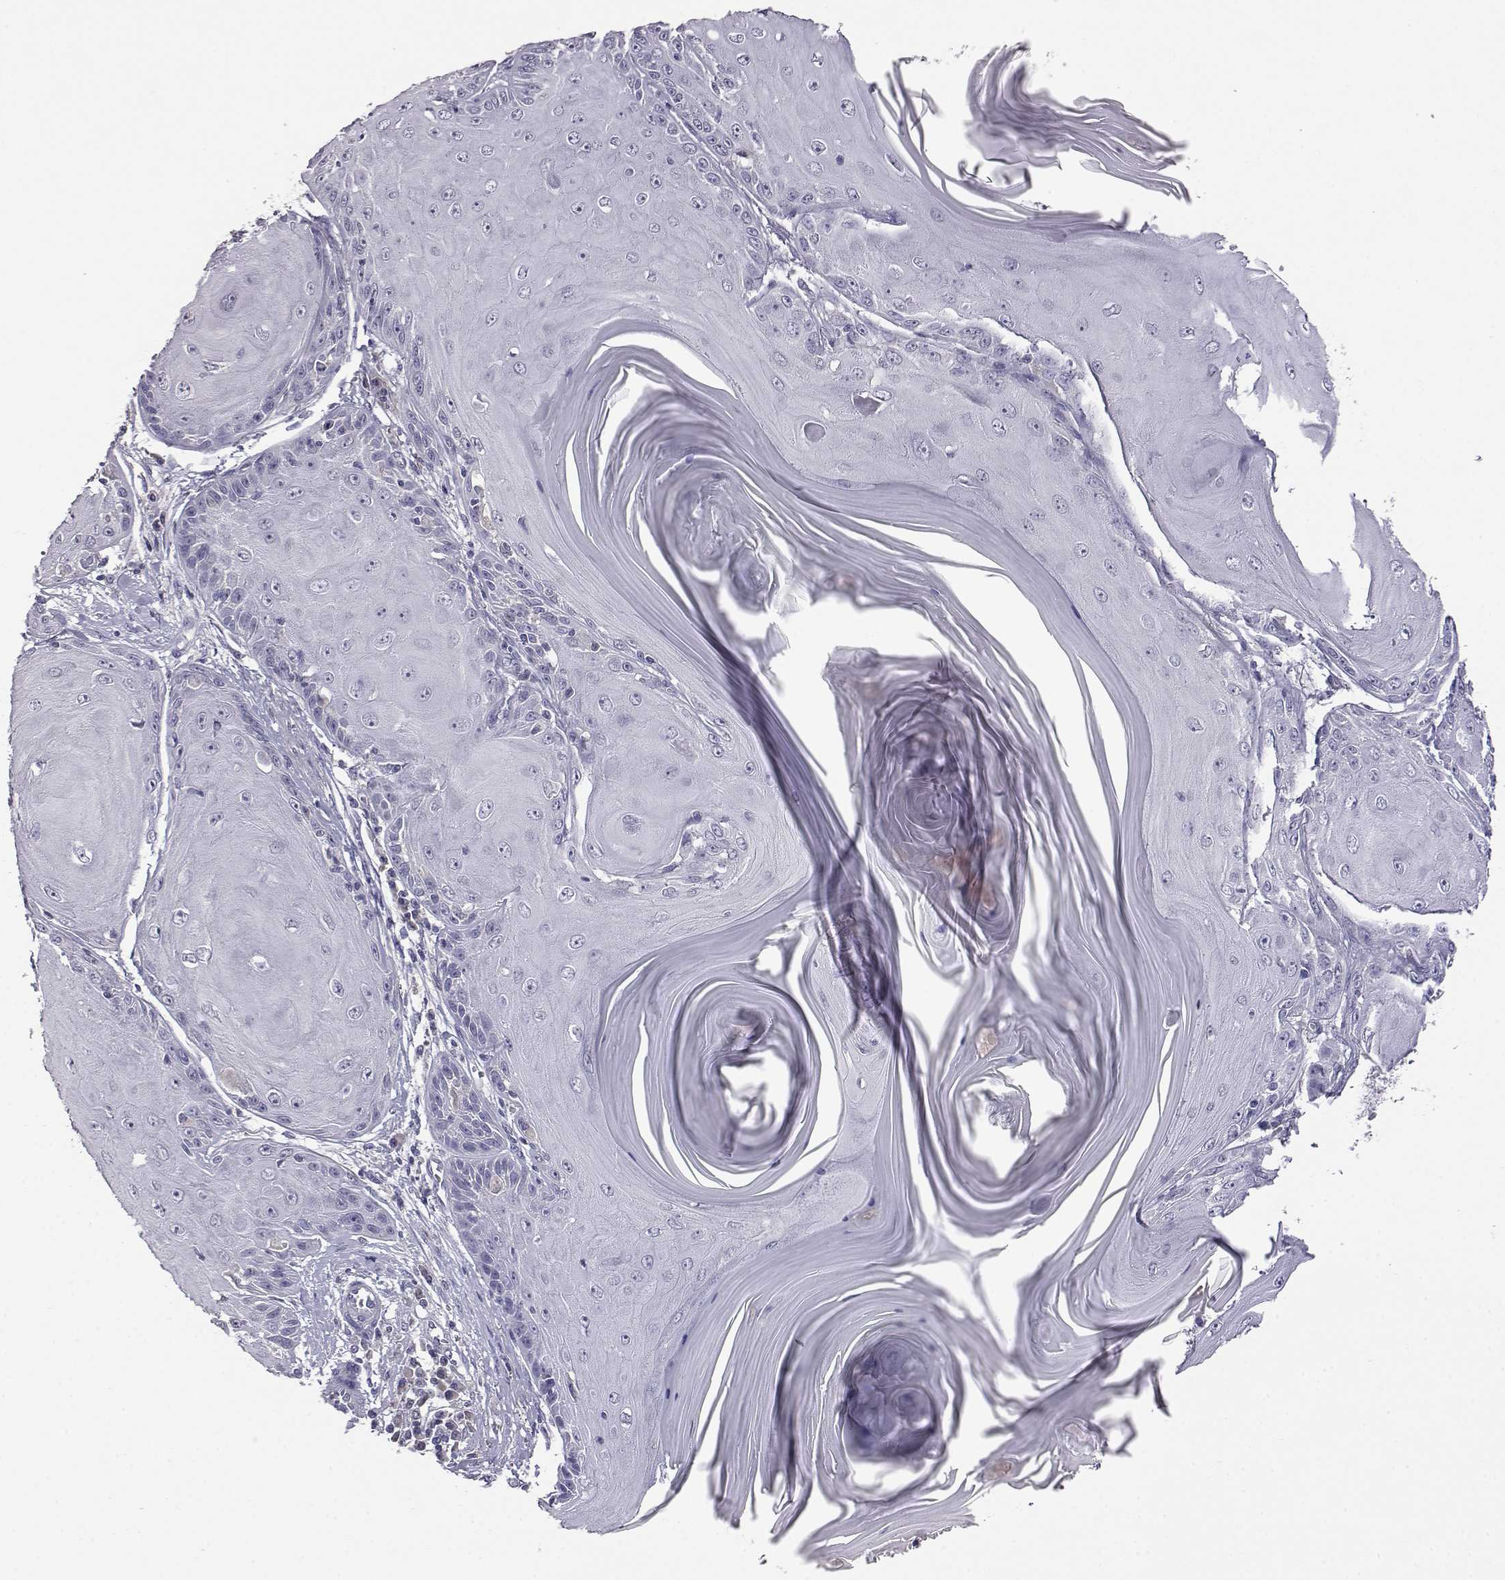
{"staining": {"intensity": "negative", "quantity": "none", "location": "none"}, "tissue": "skin cancer", "cell_type": "Tumor cells", "image_type": "cancer", "snomed": [{"axis": "morphology", "description": "Squamous cell carcinoma, NOS"}, {"axis": "topography", "description": "Skin"}, {"axis": "topography", "description": "Vulva"}], "caption": "Immunohistochemical staining of skin squamous cell carcinoma exhibits no significant positivity in tumor cells.", "gene": "AKR1B1", "patient": {"sex": "female", "age": 85}}